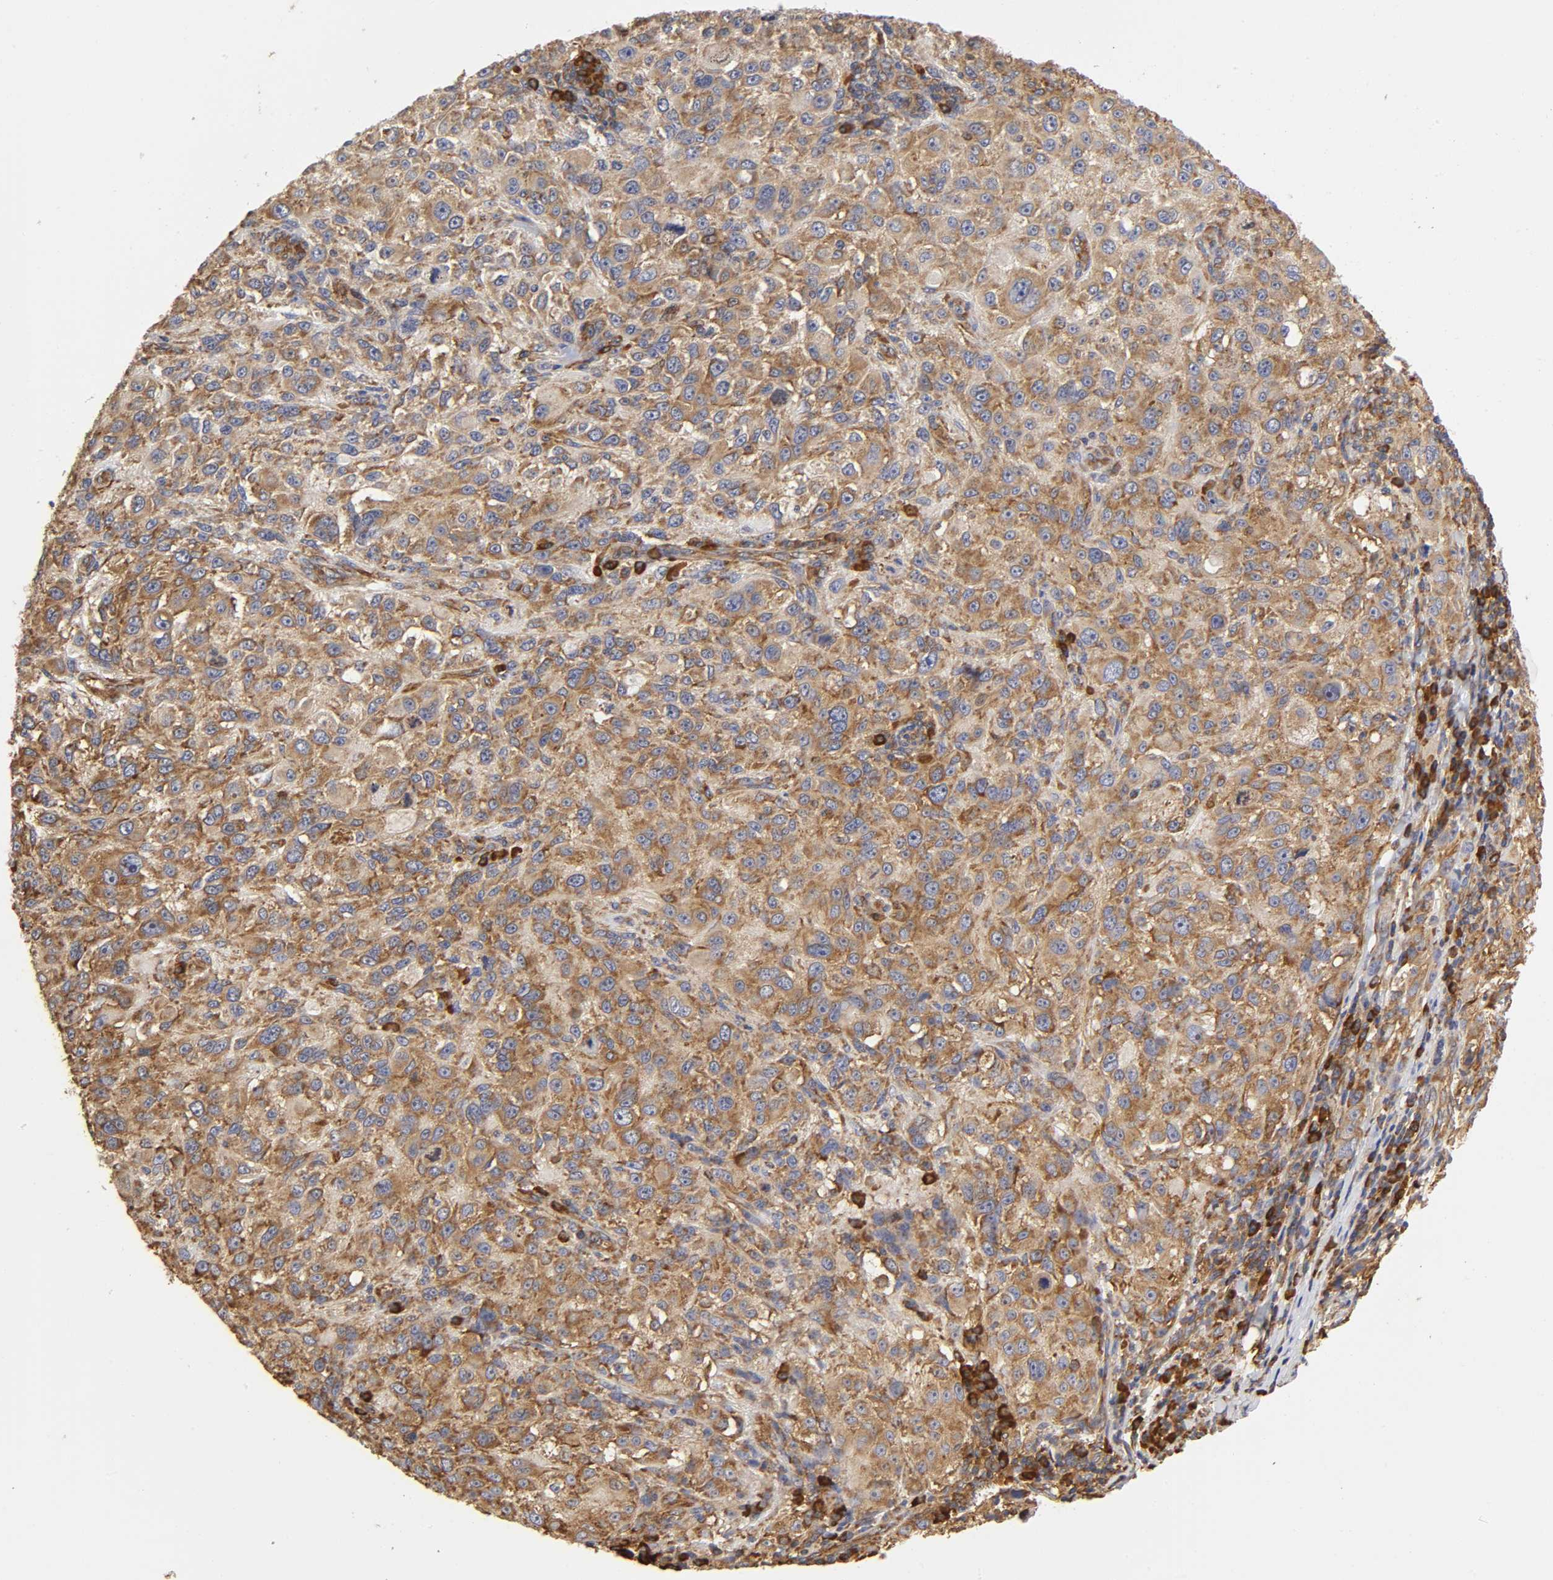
{"staining": {"intensity": "moderate", "quantity": ">75%", "location": "cytoplasmic/membranous"}, "tissue": "melanoma", "cell_type": "Tumor cells", "image_type": "cancer", "snomed": [{"axis": "morphology", "description": "Necrosis, NOS"}, {"axis": "morphology", "description": "Malignant melanoma, NOS"}, {"axis": "topography", "description": "Skin"}], "caption": "Brown immunohistochemical staining in melanoma displays moderate cytoplasmic/membranous positivity in approximately >75% of tumor cells. The staining was performed using DAB, with brown indicating positive protein expression. Nuclei are stained blue with hematoxylin.", "gene": "RPL14", "patient": {"sex": "female", "age": 87}}